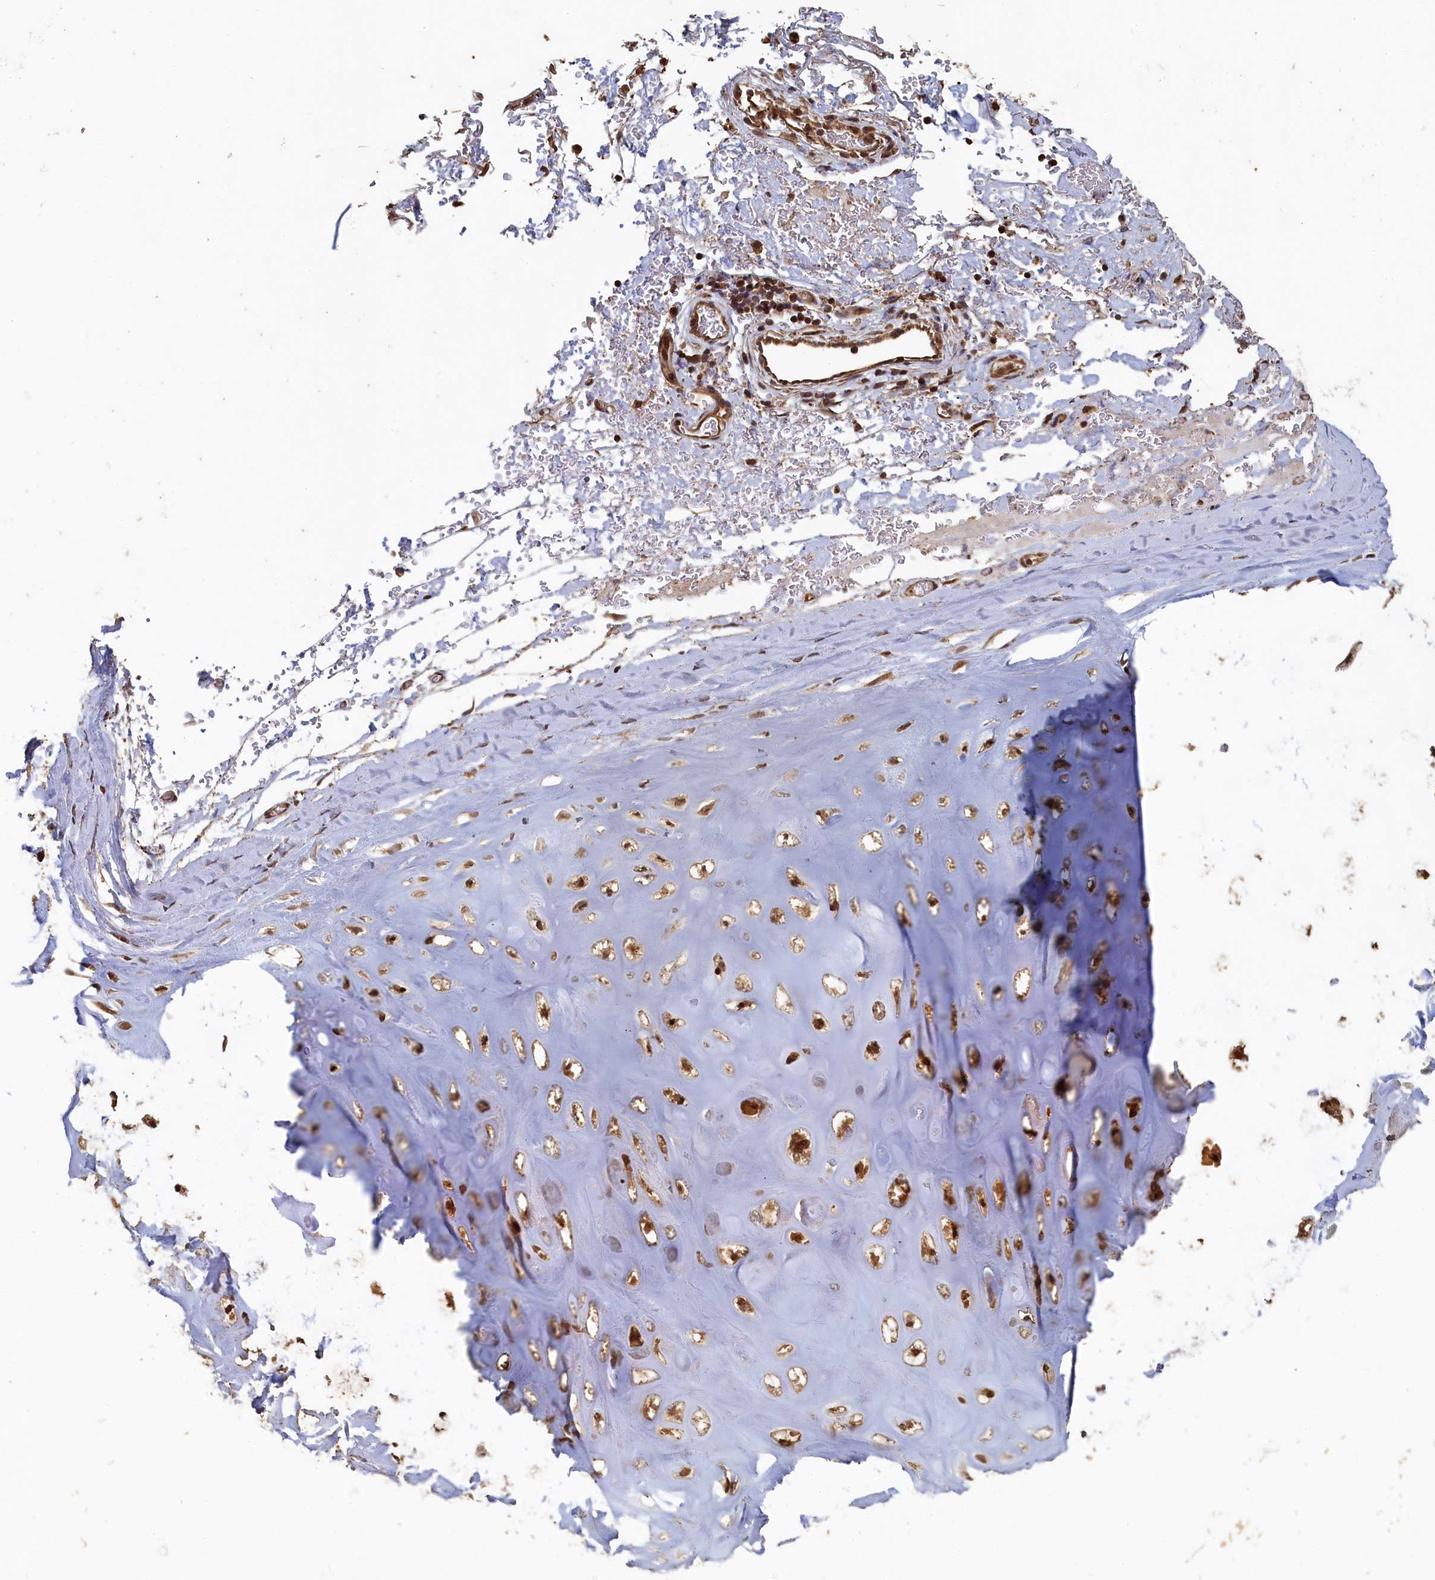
{"staining": {"intensity": "moderate", "quantity": ">75%", "location": "cytoplasmic/membranous,nuclear"}, "tissue": "adipose tissue", "cell_type": "Adipocytes", "image_type": "normal", "snomed": [{"axis": "morphology", "description": "Normal tissue, NOS"}, {"axis": "topography", "description": "Cartilage tissue"}], "caption": "Immunohistochemistry (IHC) image of normal adipose tissue: adipose tissue stained using immunohistochemistry shows medium levels of moderate protein expression localized specifically in the cytoplasmic/membranous,nuclear of adipocytes, appearing as a cytoplasmic/membranous,nuclear brown color.", "gene": "PIGN", "patient": {"sex": "female", "age": 63}}